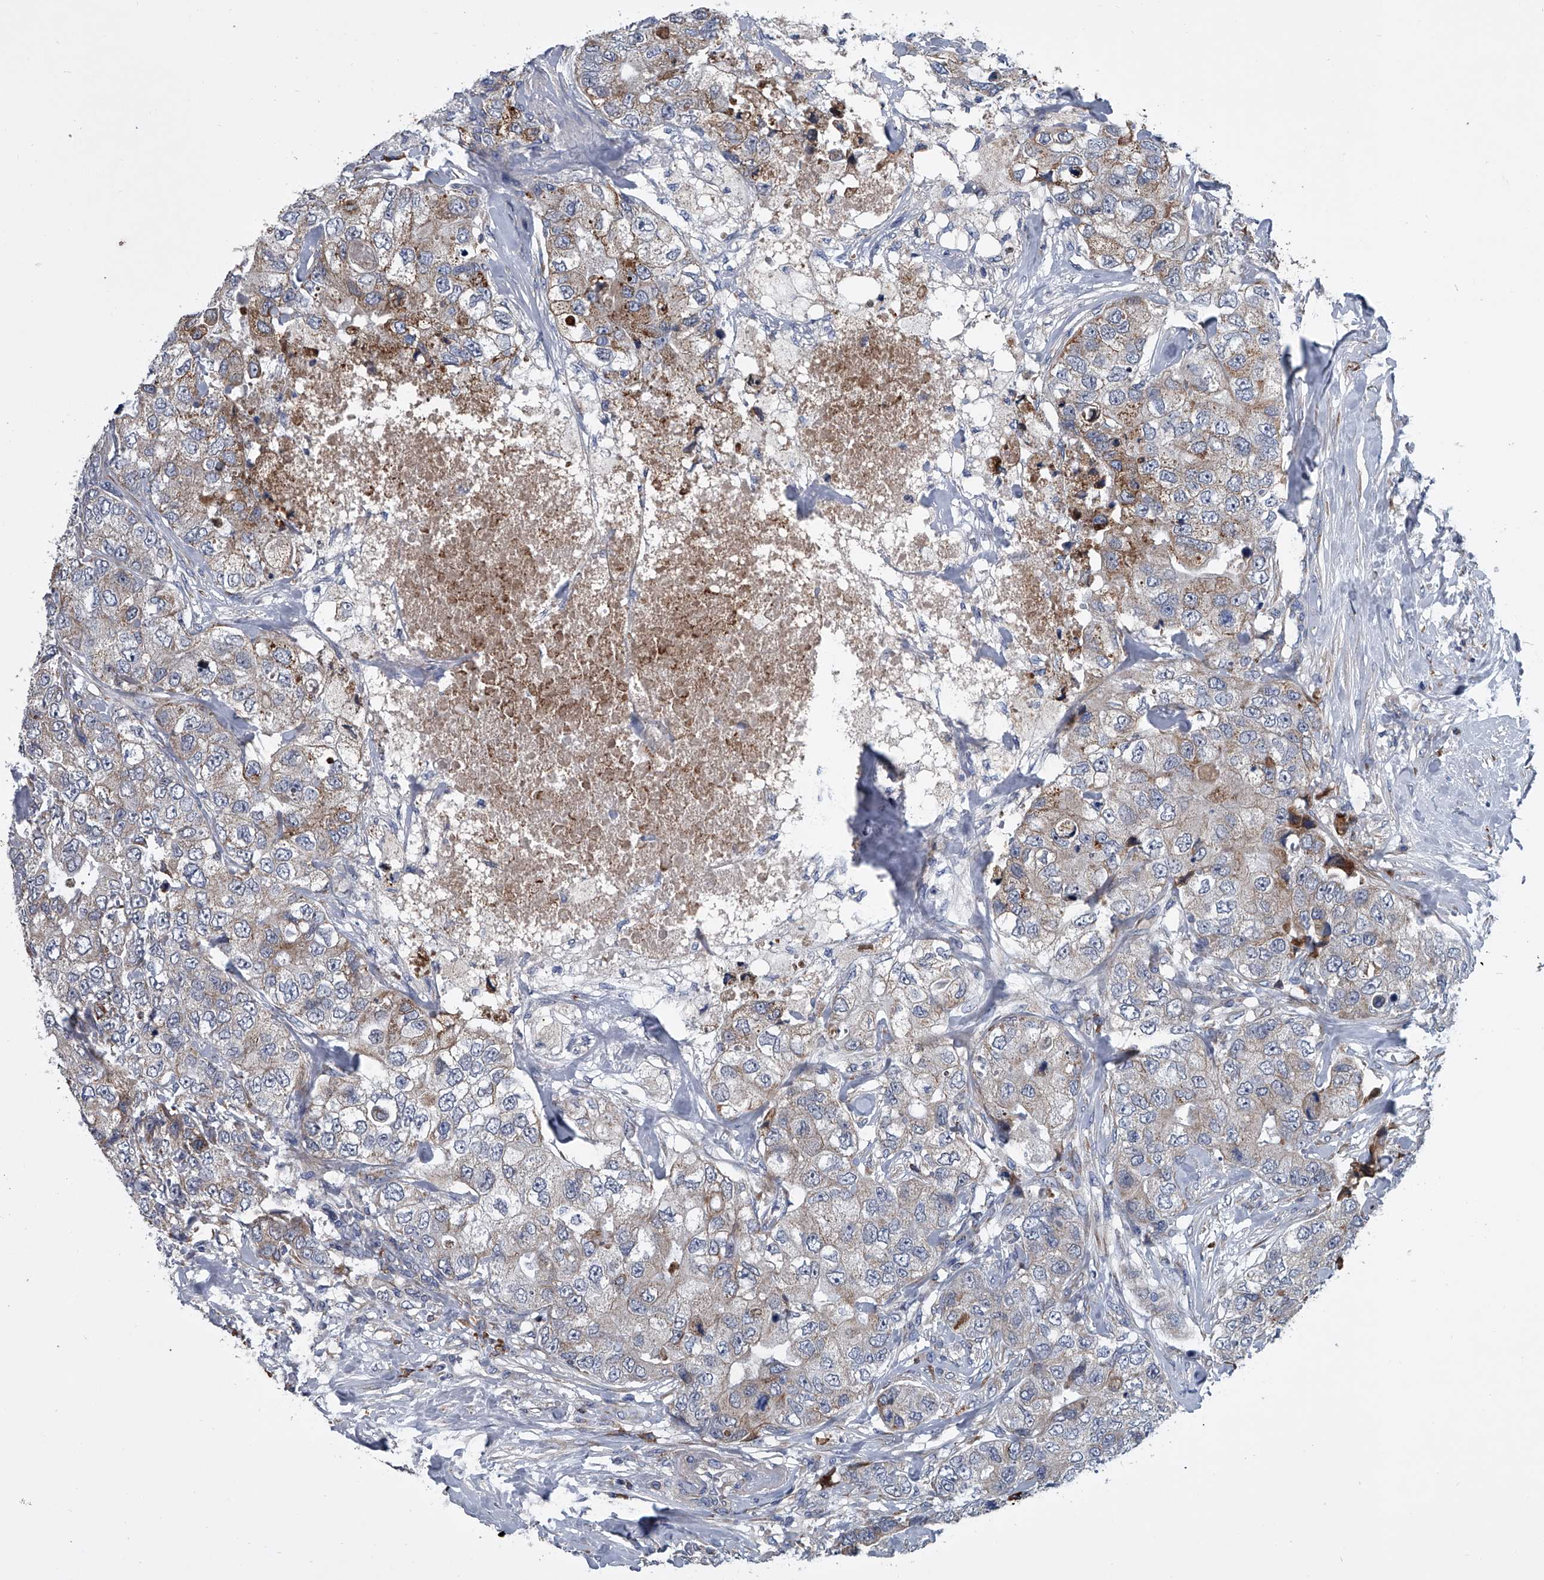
{"staining": {"intensity": "weak", "quantity": "25%-75%", "location": "cytoplasmic/membranous"}, "tissue": "breast cancer", "cell_type": "Tumor cells", "image_type": "cancer", "snomed": [{"axis": "morphology", "description": "Duct carcinoma"}, {"axis": "topography", "description": "Breast"}], "caption": "Protein staining of invasive ductal carcinoma (breast) tissue reveals weak cytoplasmic/membranous staining in approximately 25%-75% of tumor cells. Nuclei are stained in blue.", "gene": "ABCG1", "patient": {"sex": "female", "age": 62}}